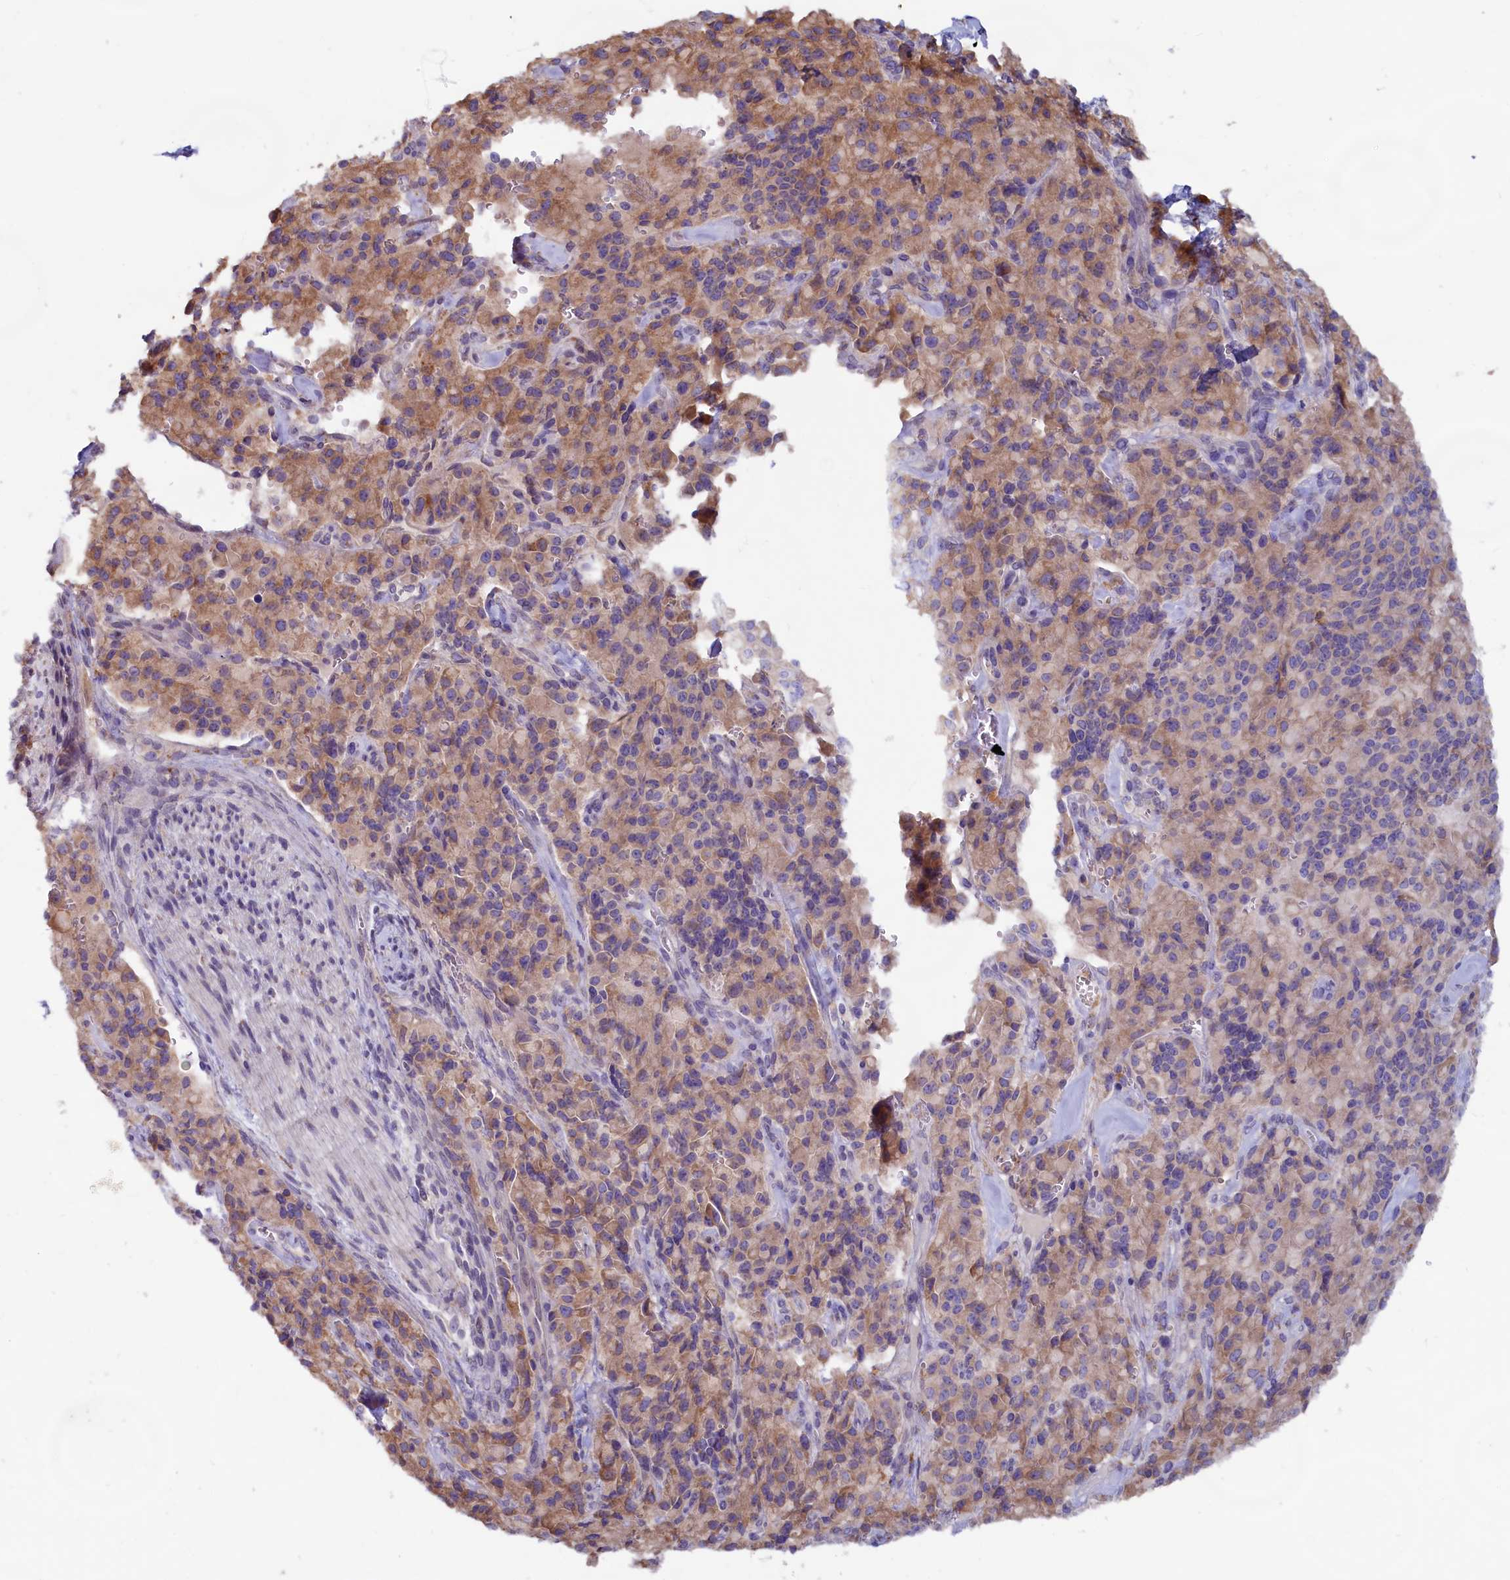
{"staining": {"intensity": "moderate", "quantity": "25%-75%", "location": "cytoplasmic/membranous"}, "tissue": "pancreatic cancer", "cell_type": "Tumor cells", "image_type": "cancer", "snomed": [{"axis": "morphology", "description": "Adenocarcinoma, NOS"}, {"axis": "topography", "description": "Pancreas"}], "caption": "Approximately 25%-75% of tumor cells in human adenocarcinoma (pancreatic) display moderate cytoplasmic/membranous protein staining as visualized by brown immunohistochemical staining.", "gene": "TBC1D19", "patient": {"sex": "male", "age": 65}}